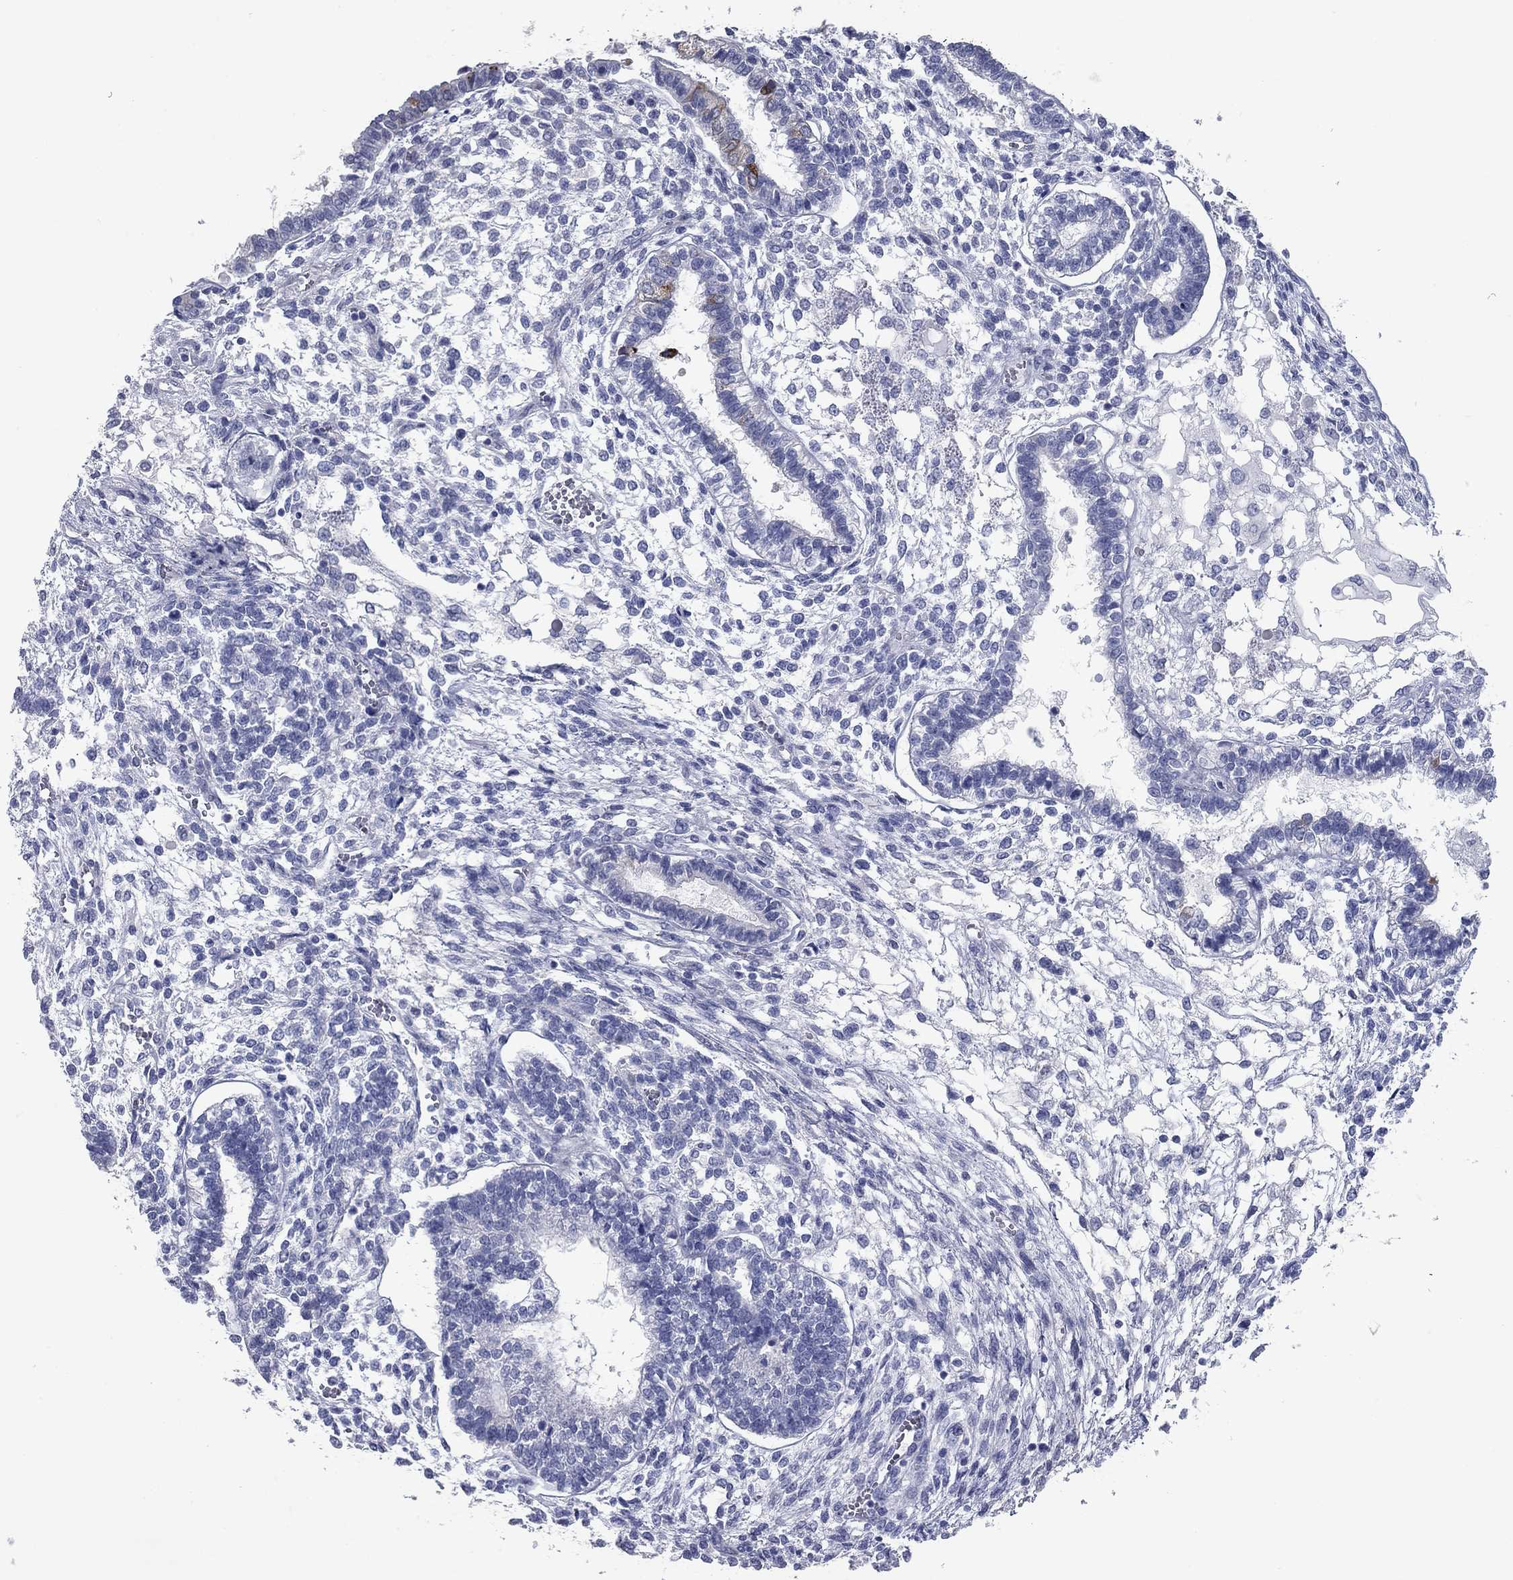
{"staining": {"intensity": "negative", "quantity": "none", "location": "none"}, "tissue": "testis cancer", "cell_type": "Tumor cells", "image_type": "cancer", "snomed": [{"axis": "morphology", "description": "Carcinoma, Embryonal, NOS"}, {"axis": "topography", "description": "Testis"}], "caption": "Immunohistochemistry of human testis cancer (embryonal carcinoma) exhibits no positivity in tumor cells.", "gene": "TAC1", "patient": {"sex": "male", "age": 37}}